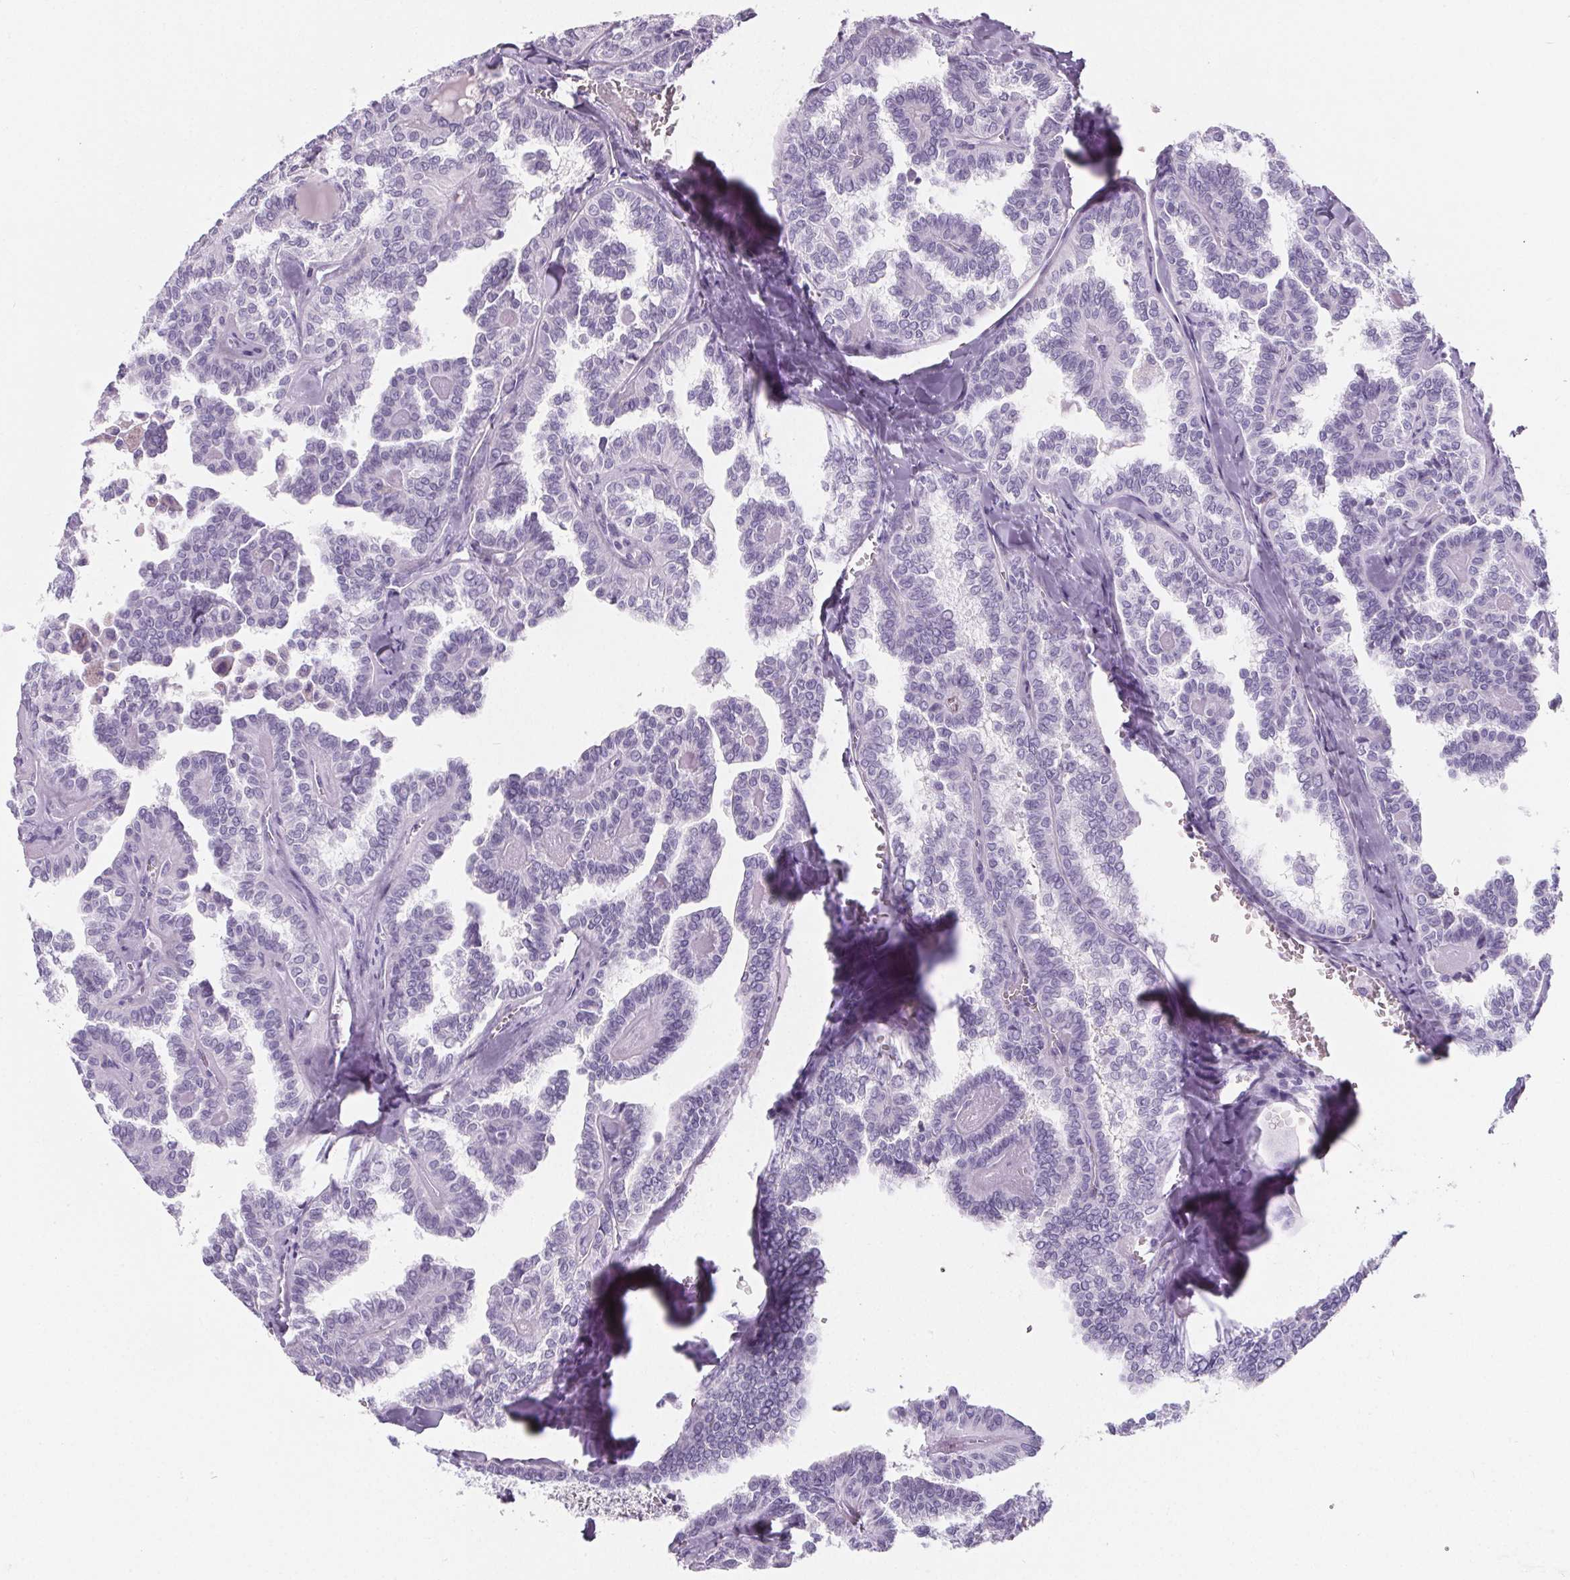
{"staining": {"intensity": "negative", "quantity": "none", "location": "none"}, "tissue": "thyroid cancer", "cell_type": "Tumor cells", "image_type": "cancer", "snomed": [{"axis": "morphology", "description": "Papillary adenocarcinoma, NOS"}, {"axis": "topography", "description": "Thyroid gland"}], "caption": "Immunohistochemistry of human thyroid cancer demonstrates no staining in tumor cells. (Brightfield microscopy of DAB IHC at high magnification).", "gene": "ADRB1", "patient": {"sex": "female", "age": 41}}